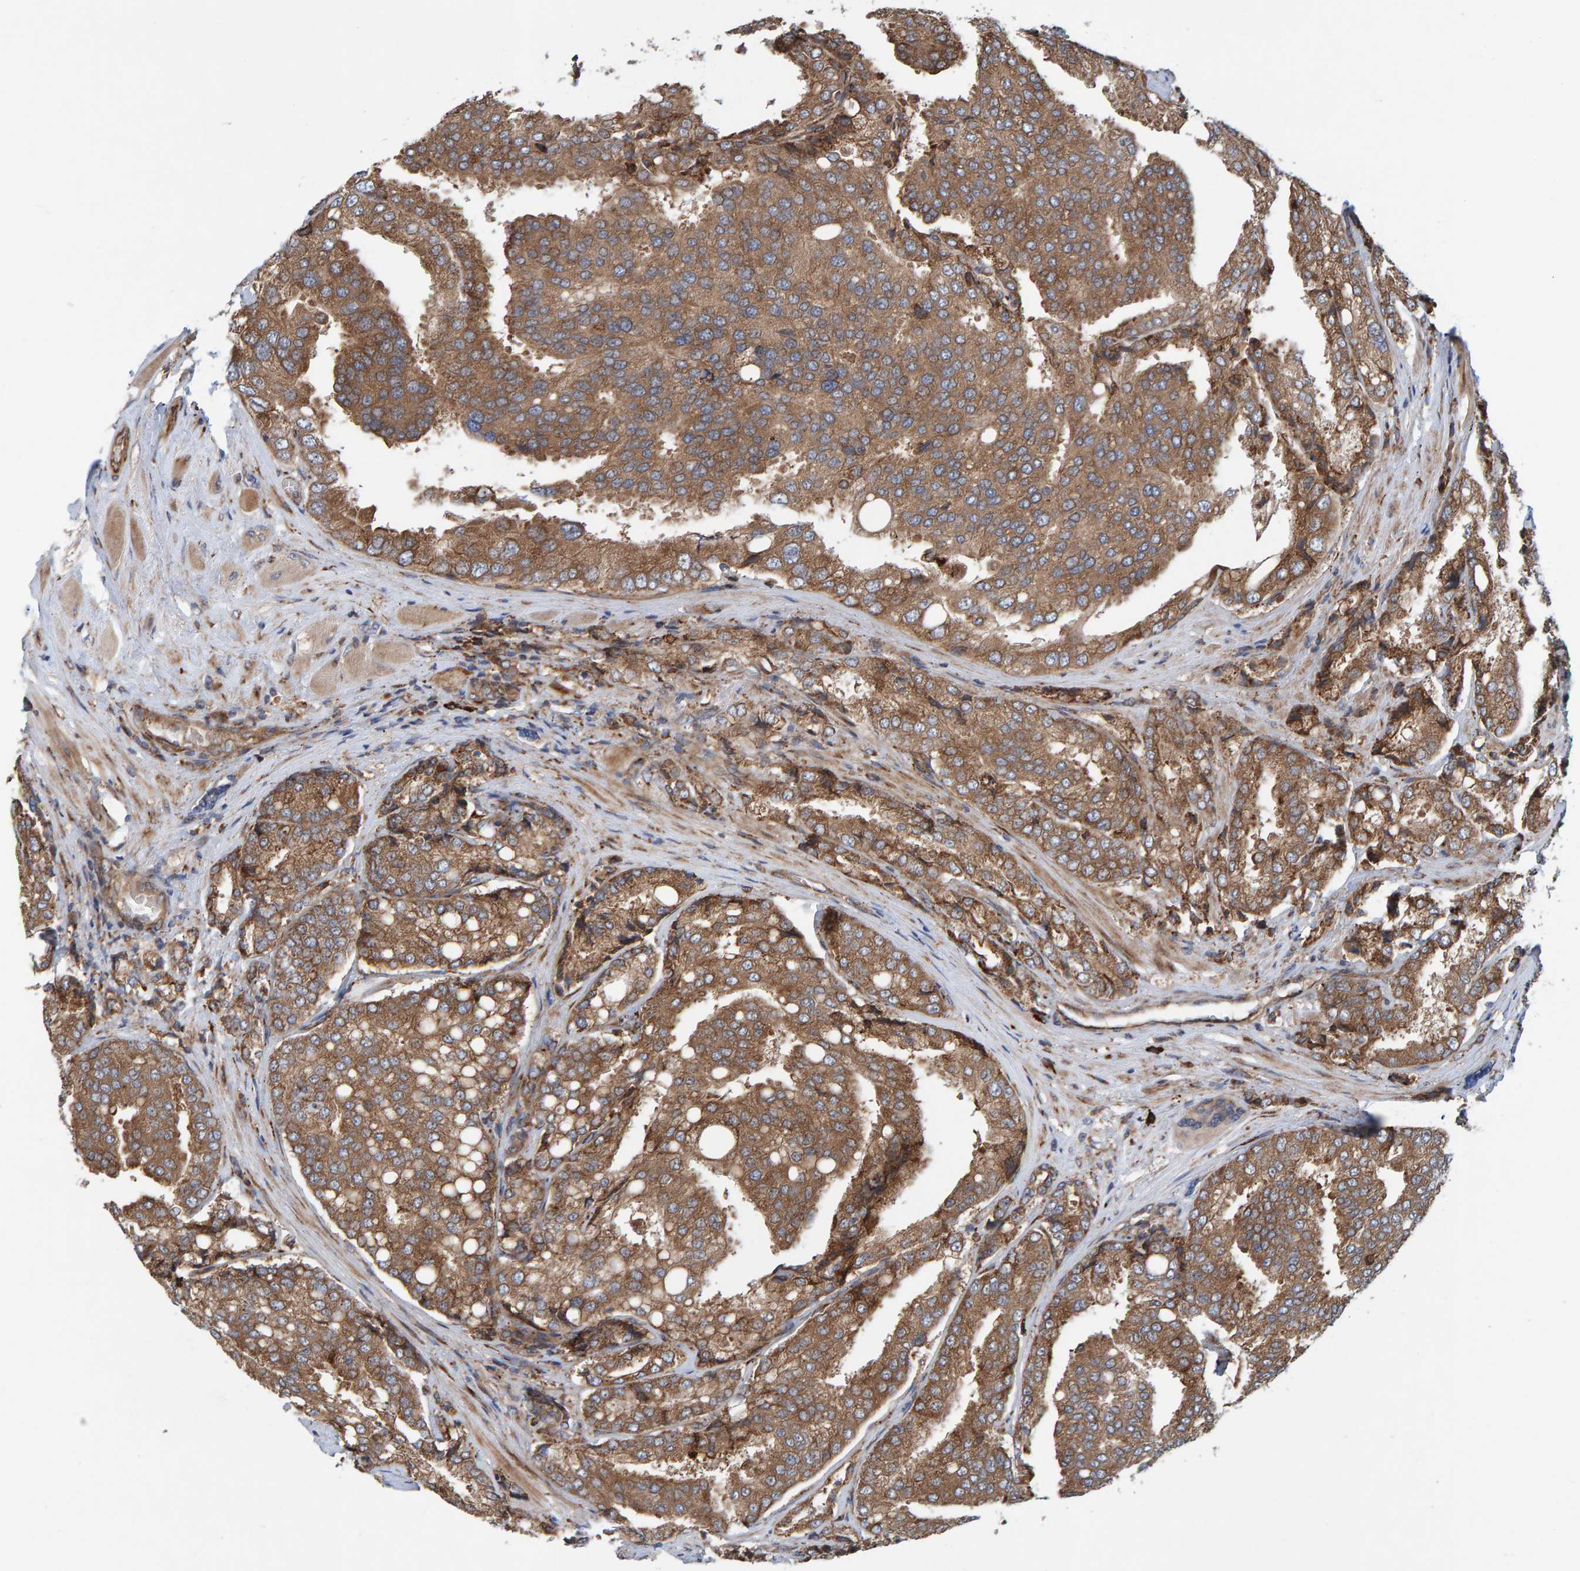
{"staining": {"intensity": "moderate", "quantity": ">75%", "location": "cytoplasmic/membranous"}, "tissue": "prostate cancer", "cell_type": "Tumor cells", "image_type": "cancer", "snomed": [{"axis": "morphology", "description": "Adenocarcinoma, High grade"}, {"axis": "topography", "description": "Prostate"}], "caption": "Moderate cytoplasmic/membranous staining for a protein is identified in about >75% of tumor cells of prostate cancer using immunohistochemistry.", "gene": "KIAA0753", "patient": {"sex": "male", "age": 50}}